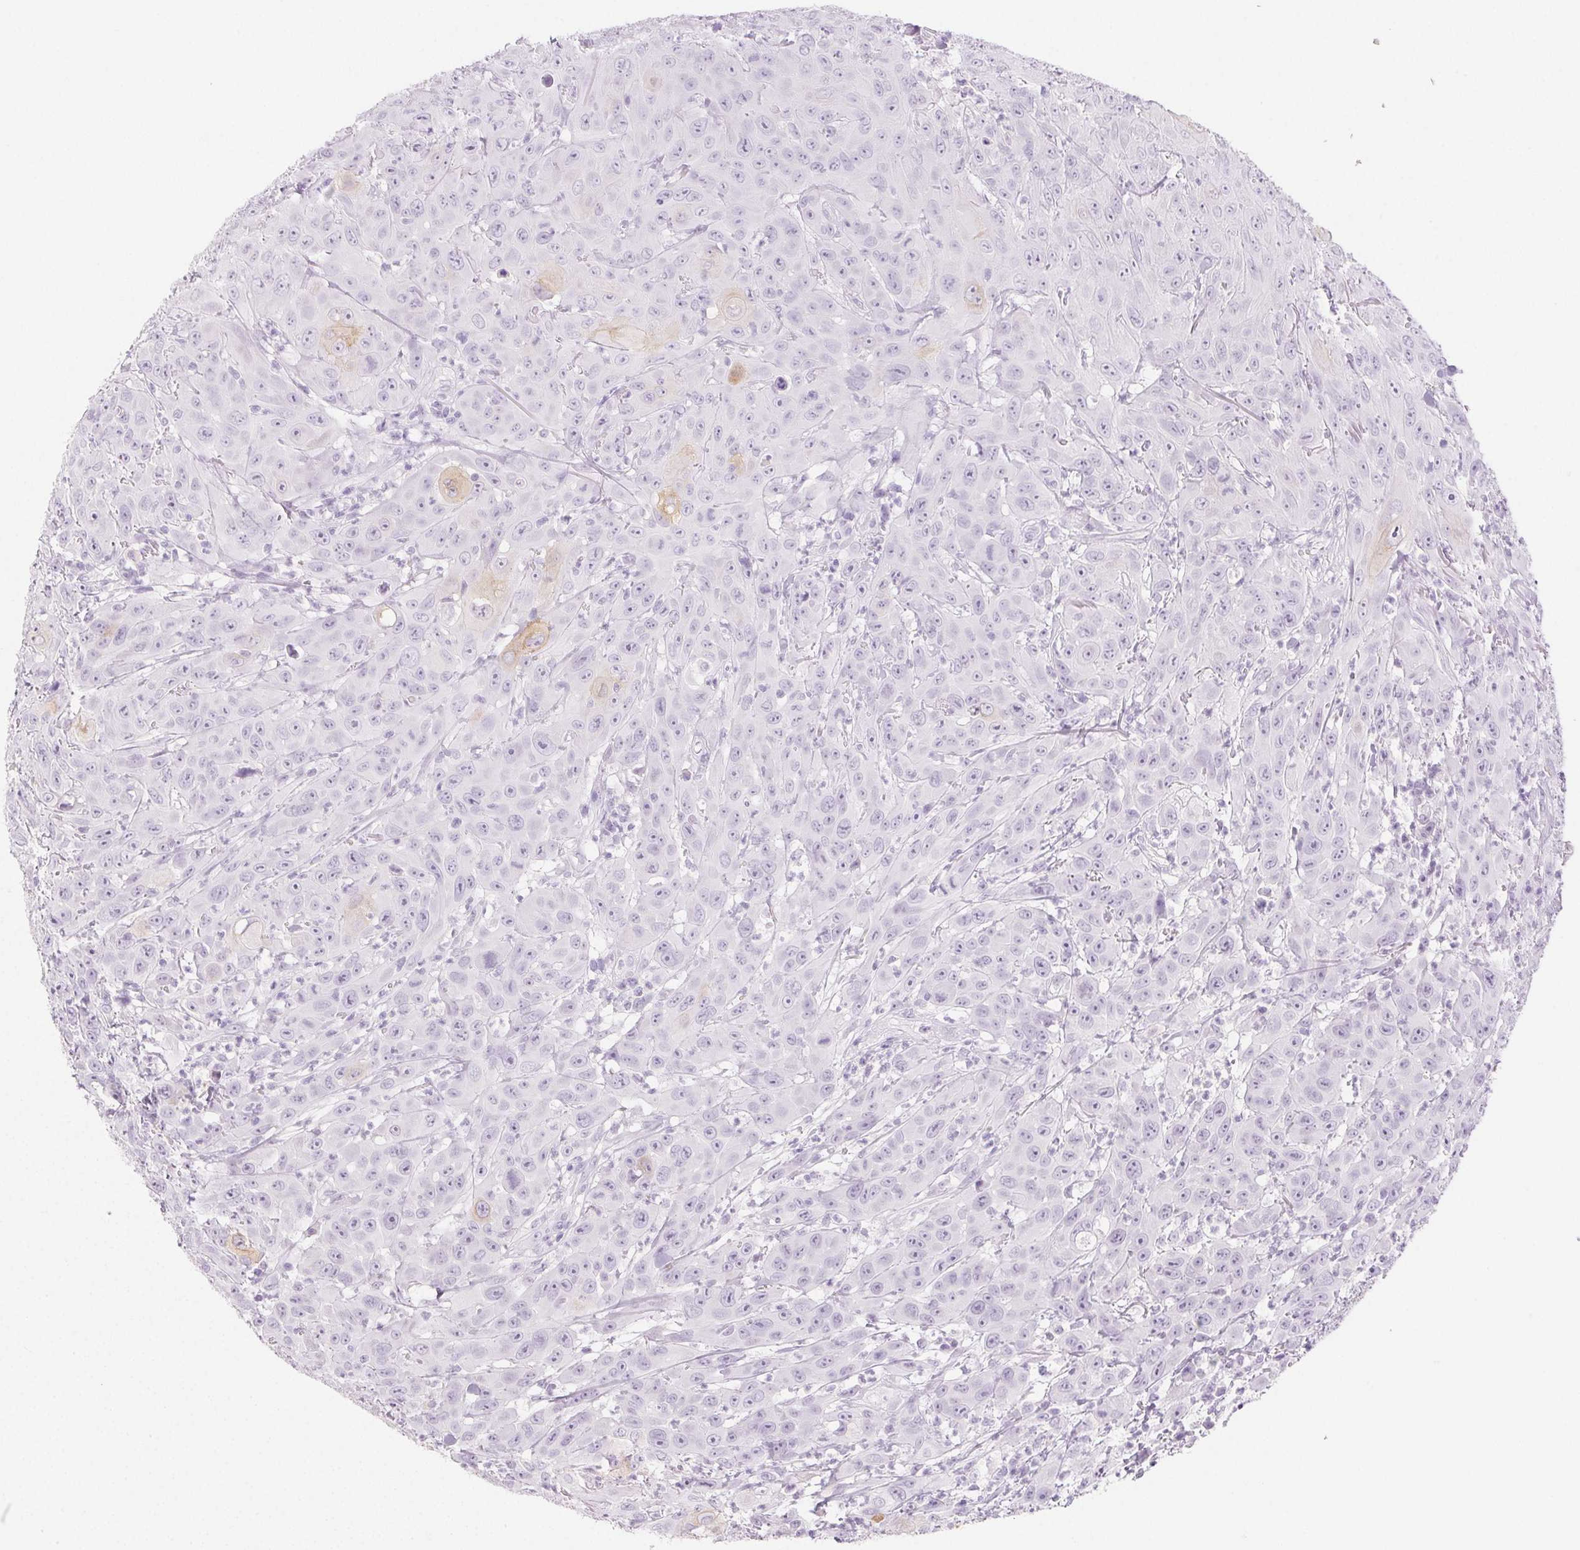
{"staining": {"intensity": "weak", "quantity": "<25%", "location": "cytoplasmic/membranous"}, "tissue": "head and neck cancer", "cell_type": "Tumor cells", "image_type": "cancer", "snomed": [{"axis": "morphology", "description": "Squamous cell carcinoma, NOS"}, {"axis": "topography", "description": "Skin"}, {"axis": "topography", "description": "Head-Neck"}], "caption": "This is an immunohistochemistry (IHC) image of head and neck cancer (squamous cell carcinoma). There is no positivity in tumor cells.", "gene": "PI3", "patient": {"sex": "male", "age": 80}}